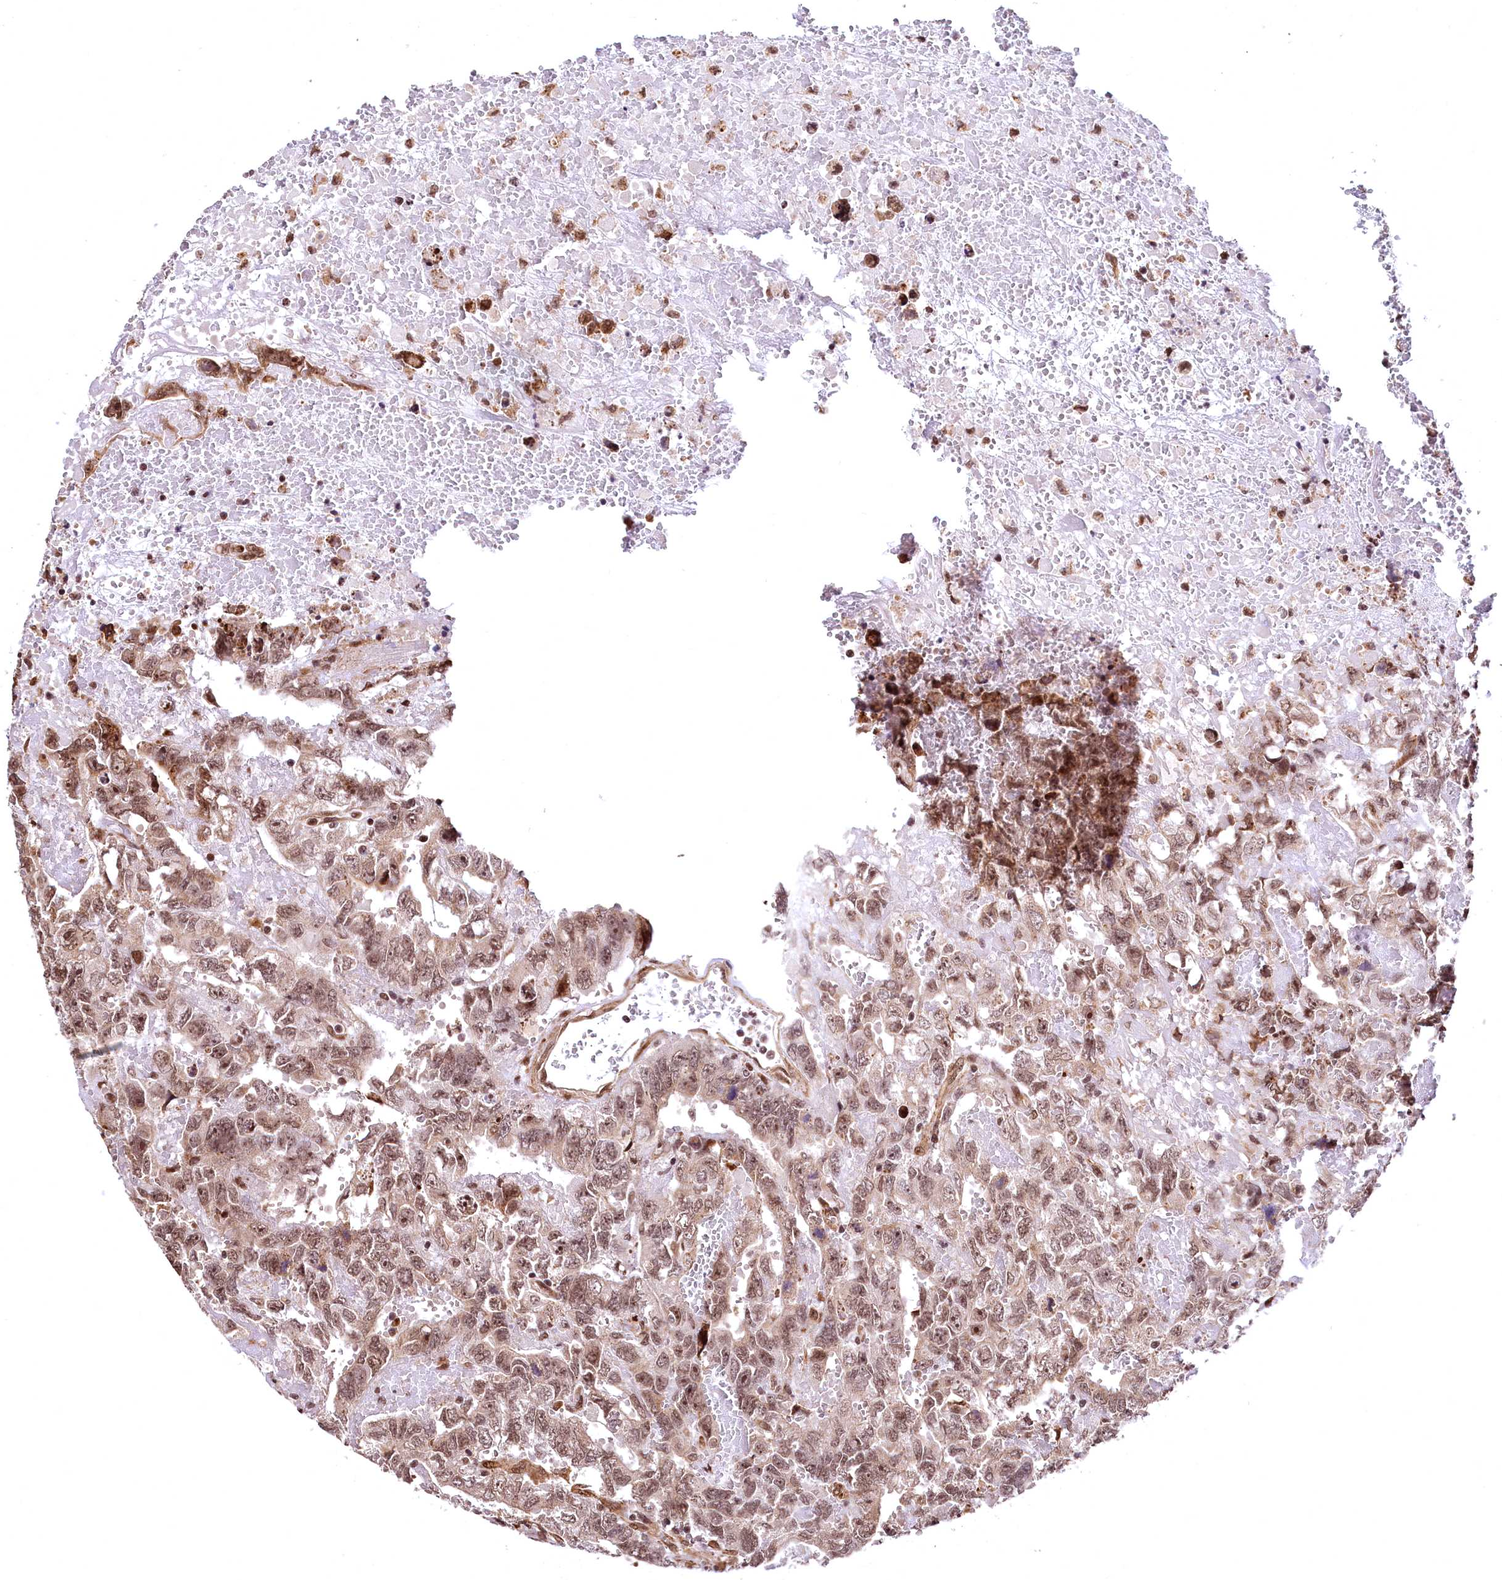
{"staining": {"intensity": "moderate", "quantity": ">75%", "location": "nuclear"}, "tissue": "testis cancer", "cell_type": "Tumor cells", "image_type": "cancer", "snomed": [{"axis": "morphology", "description": "Carcinoma, Embryonal, NOS"}, {"axis": "topography", "description": "Testis"}], "caption": "IHC image of embryonal carcinoma (testis) stained for a protein (brown), which exhibits medium levels of moderate nuclear positivity in about >75% of tumor cells.", "gene": "PDS5B", "patient": {"sex": "male", "age": 45}}